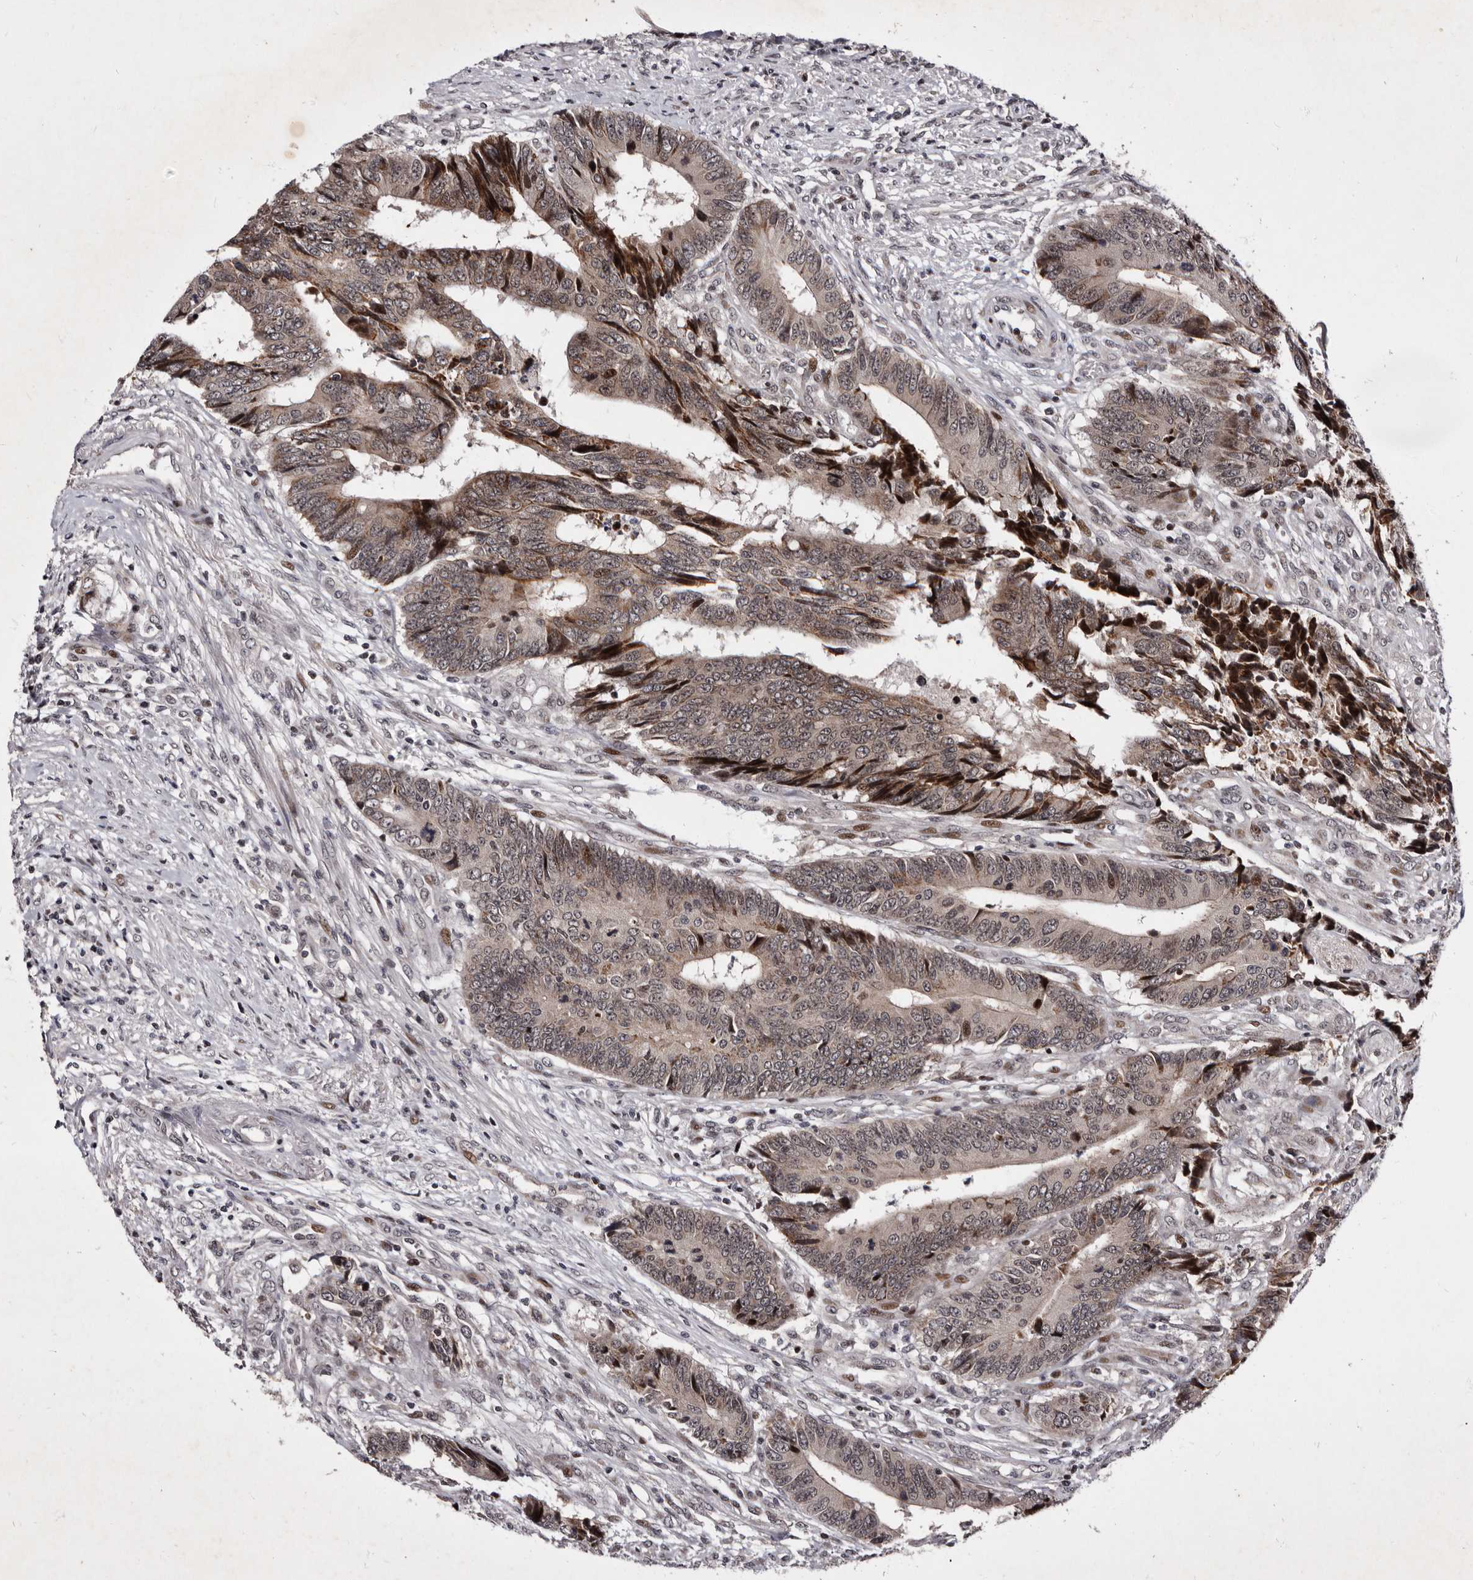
{"staining": {"intensity": "weak", "quantity": ">75%", "location": "cytoplasmic/membranous"}, "tissue": "colorectal cancer", "cell_type": "Tumor cells", "image_type": "cancer", "snomed": [{"axis": "morphology", "description": "Adenocarcinoma, NOS"}, {"axis": "topography", "description": "Rectum"}], "caption": "Colorectal adenocarcinoma tissue displays weak cytoplasmic/membranous staining in approximately >75% of tumor cells, visualized by immunohistochemistry. (Stains: DAB (3,3'-diaminobenzidine) in brown, nuclei in blue, Microscopy: brightfield microscopy at high magnification).", "gene": "TNKS", "patient": {"sex": "male", "age": 84}}